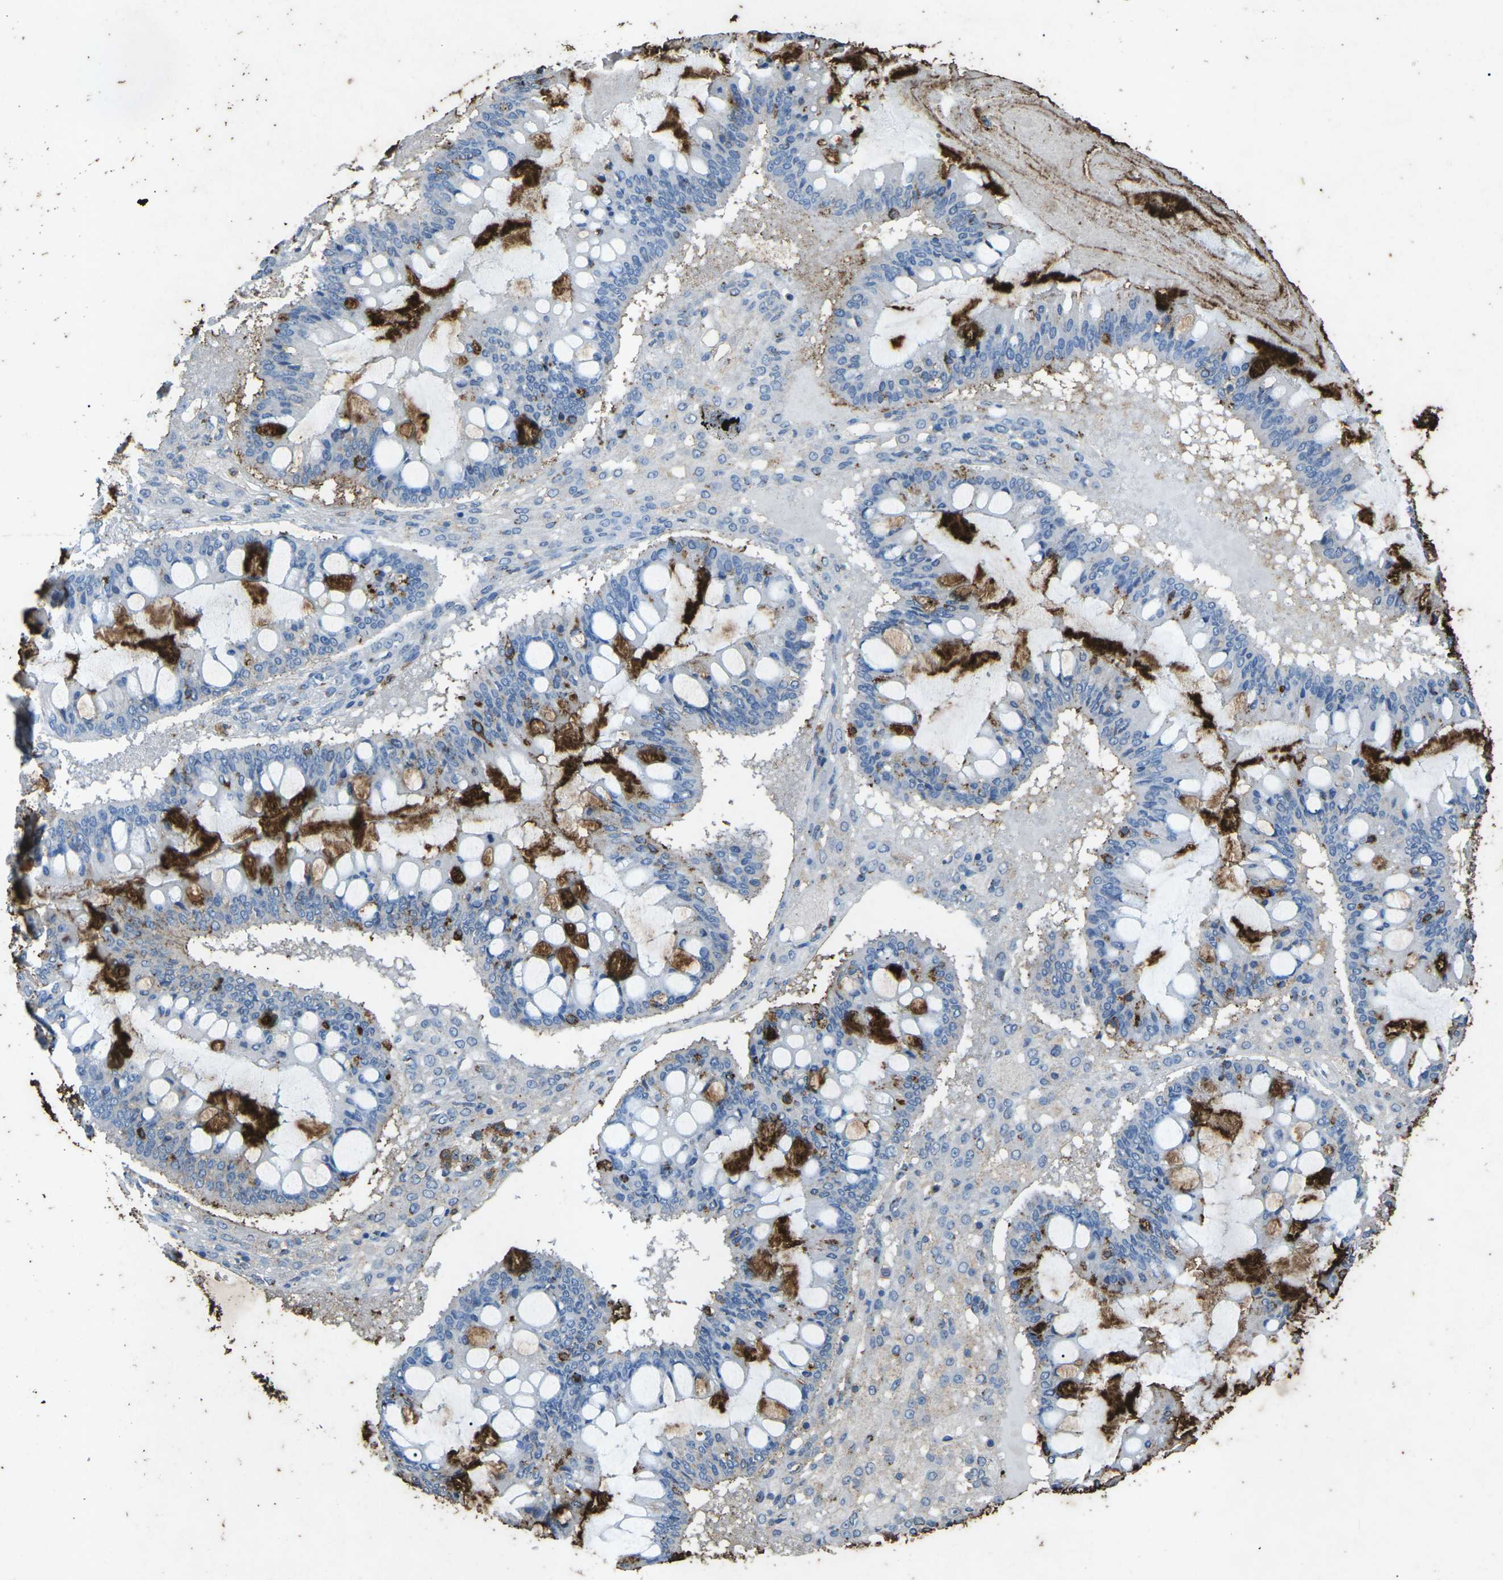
{"staining": {"intensity": "strong", "quantity": "<25%", "location": "cytoplasmic/membranous"}, "tissue": "ovarian cancer", "cell_type": "Tumor cells", "image_type": "cancer", "snomed": [{"axis": "morphology", "description": "Cystadenocarcinoma, mucinous, NOS"}, {"axis": "topography", "description": "Ovary"}], "caption": "About <25% of tumor cells in ovarian cancer (mucinous cystadenocarcinoma) exhibit strong cytoplasmic/membranous protein expression as visualized by brown immunohistochemical staining.", "gene": "CTAGE1", "patient": {"sex": "female", "age": 73}}